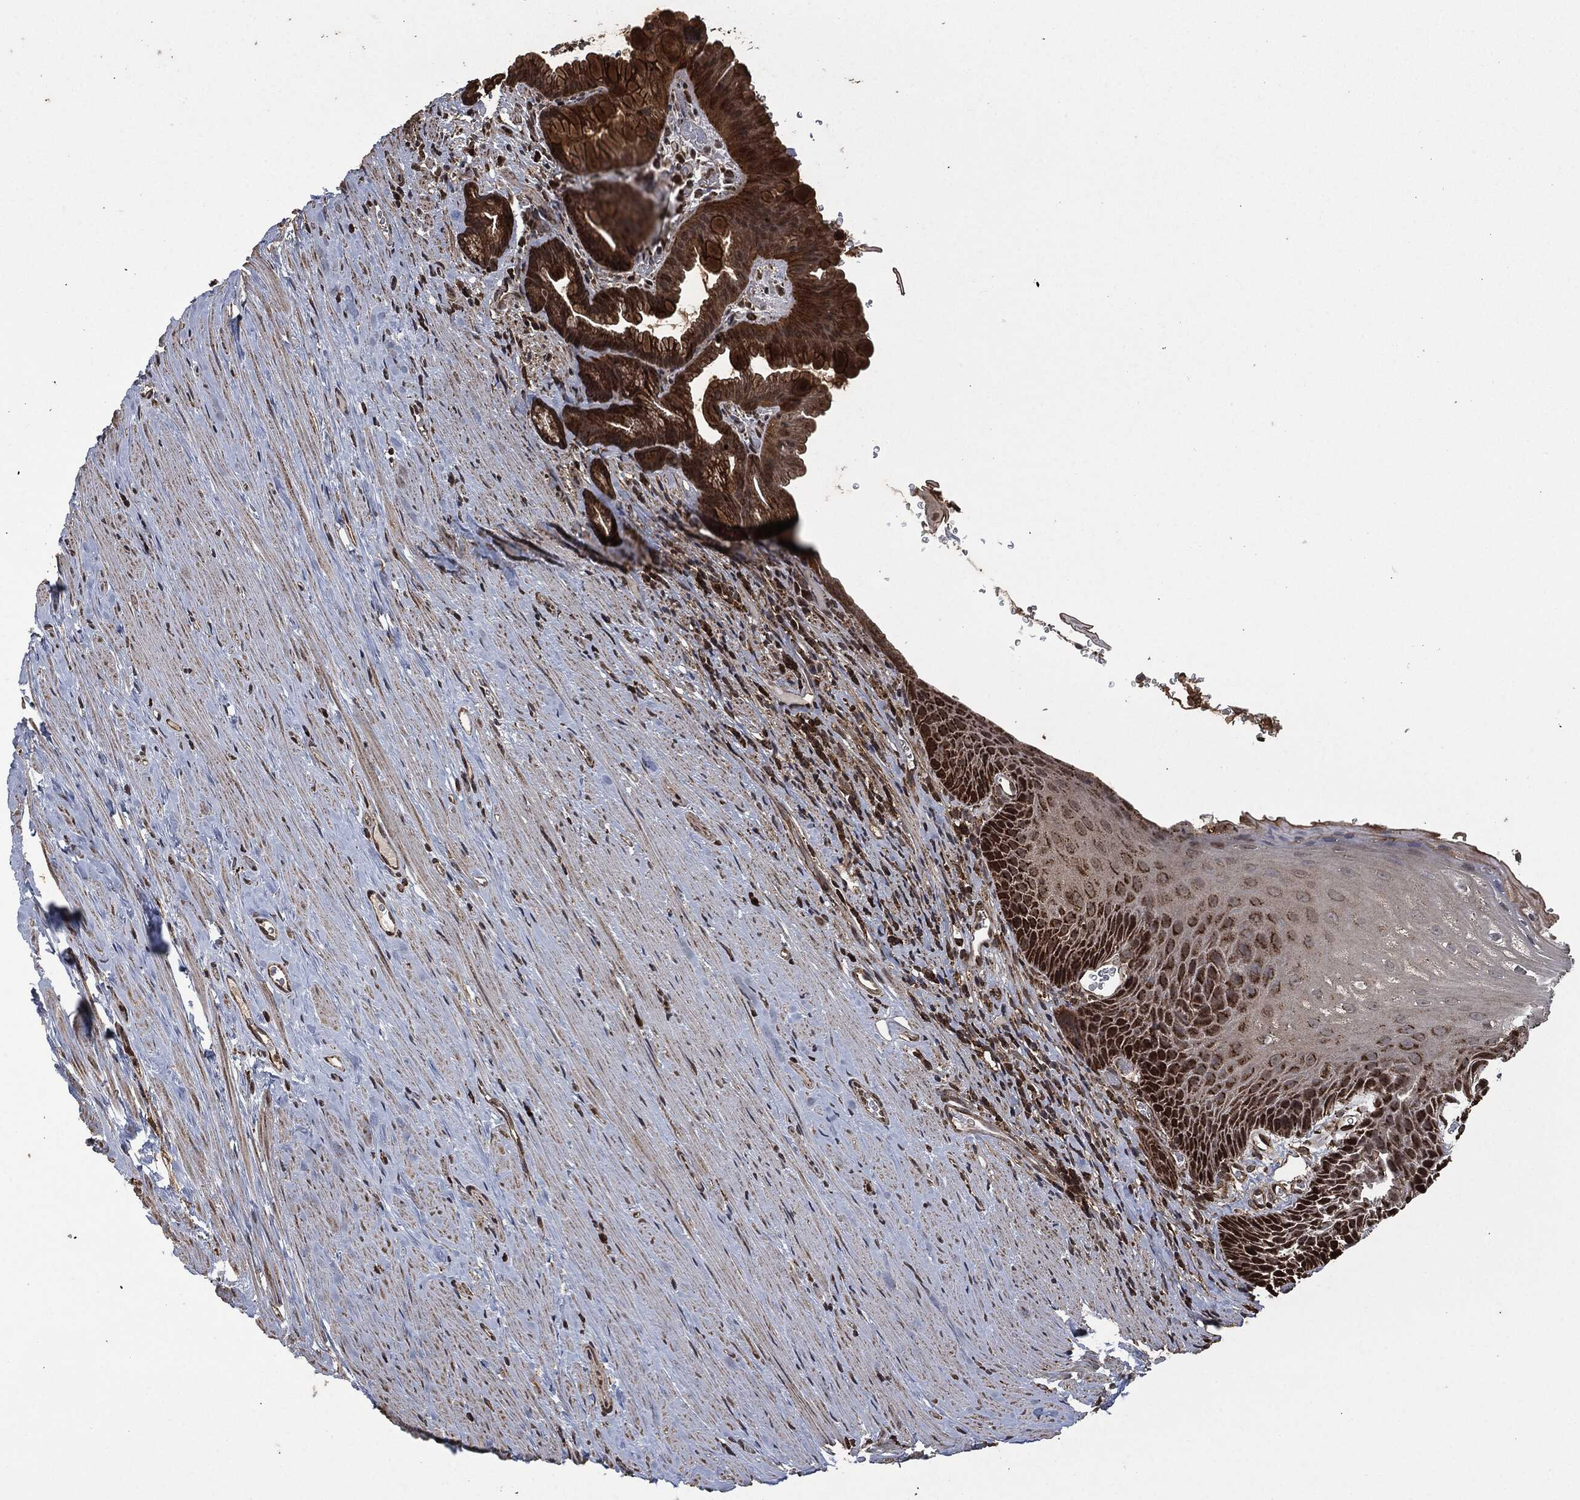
{"staining": {"intensity": "strong", "quantity": "25%-75%", "location": "cytoplasmic/membranous"}, "tissue": "esophagus", "cell_type": "Squamous epithelial cells", "image_type": "normal", "snomed": [{"axis": "morphology", "description": "Normal tissue, NOS"}, {"axis": "topography", "description": "Esophagus"}], "caption": "IHC of unremarkable esophagus reveals high levels of strong cytoplasmic/membranous expression in about 25%-75% of squamous epithelial cells.", "gene": "LIG3", "patient": {"sex": "male", "age": 64}}